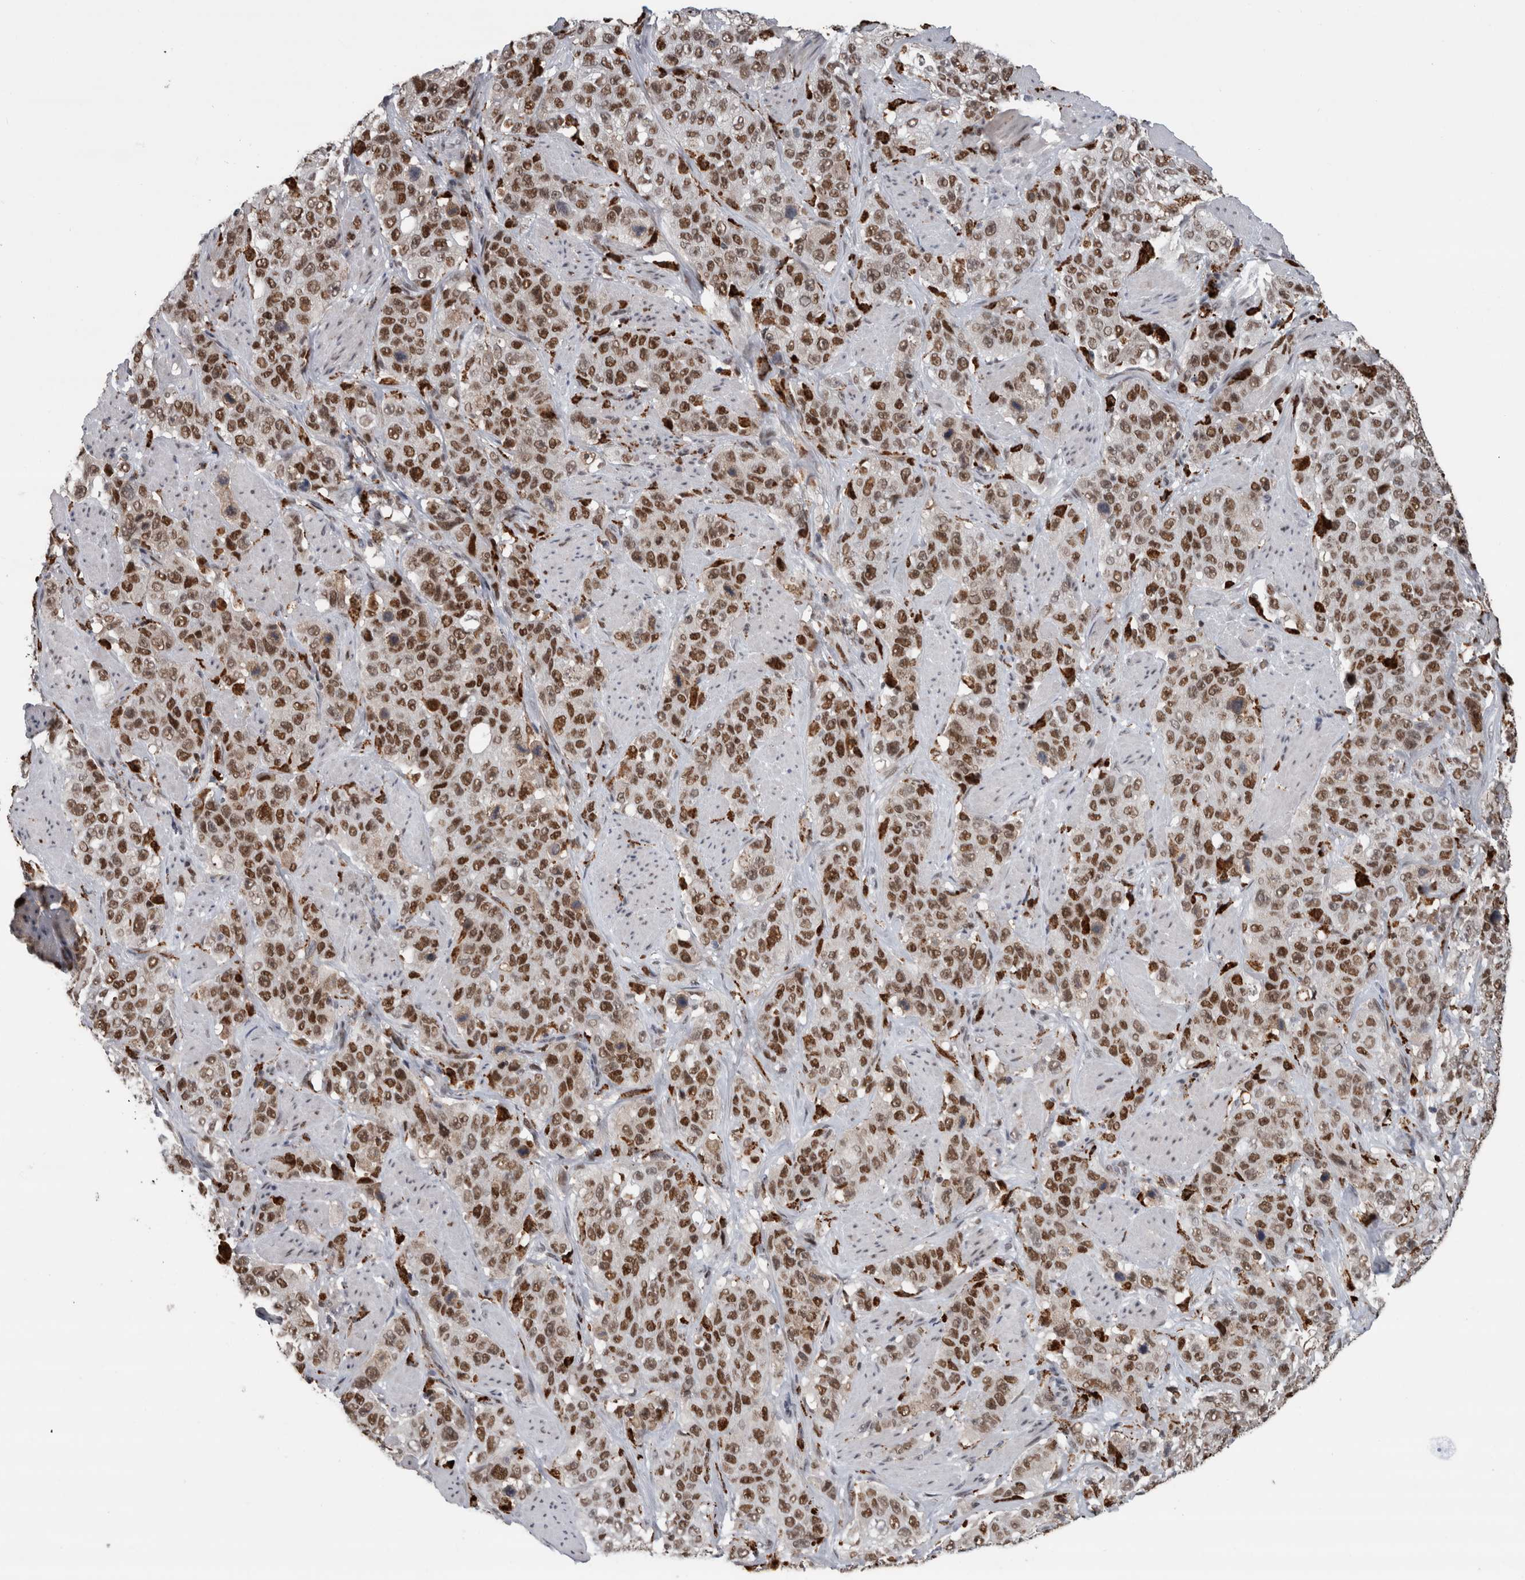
{"staining": {"intensity": "strong", "quantity": ">75%", "location": "nuclear"}, "tissue": "stomach cancer", "cell_type": "Tumor cells", "image_type": "cancer", "snomed": [{"axis": "morphology", "description": "Adenocarcinoma, NOS"}, {"axis": "topography", "description": "Stomach"}], "caption": "Immunohistochemical staining of stomach cancer demonstrates strong nuclear protein staining in approximately >75% of tumor cells.", "gene": "POLD2", "patient": {"sex": "male", "age": 48}}